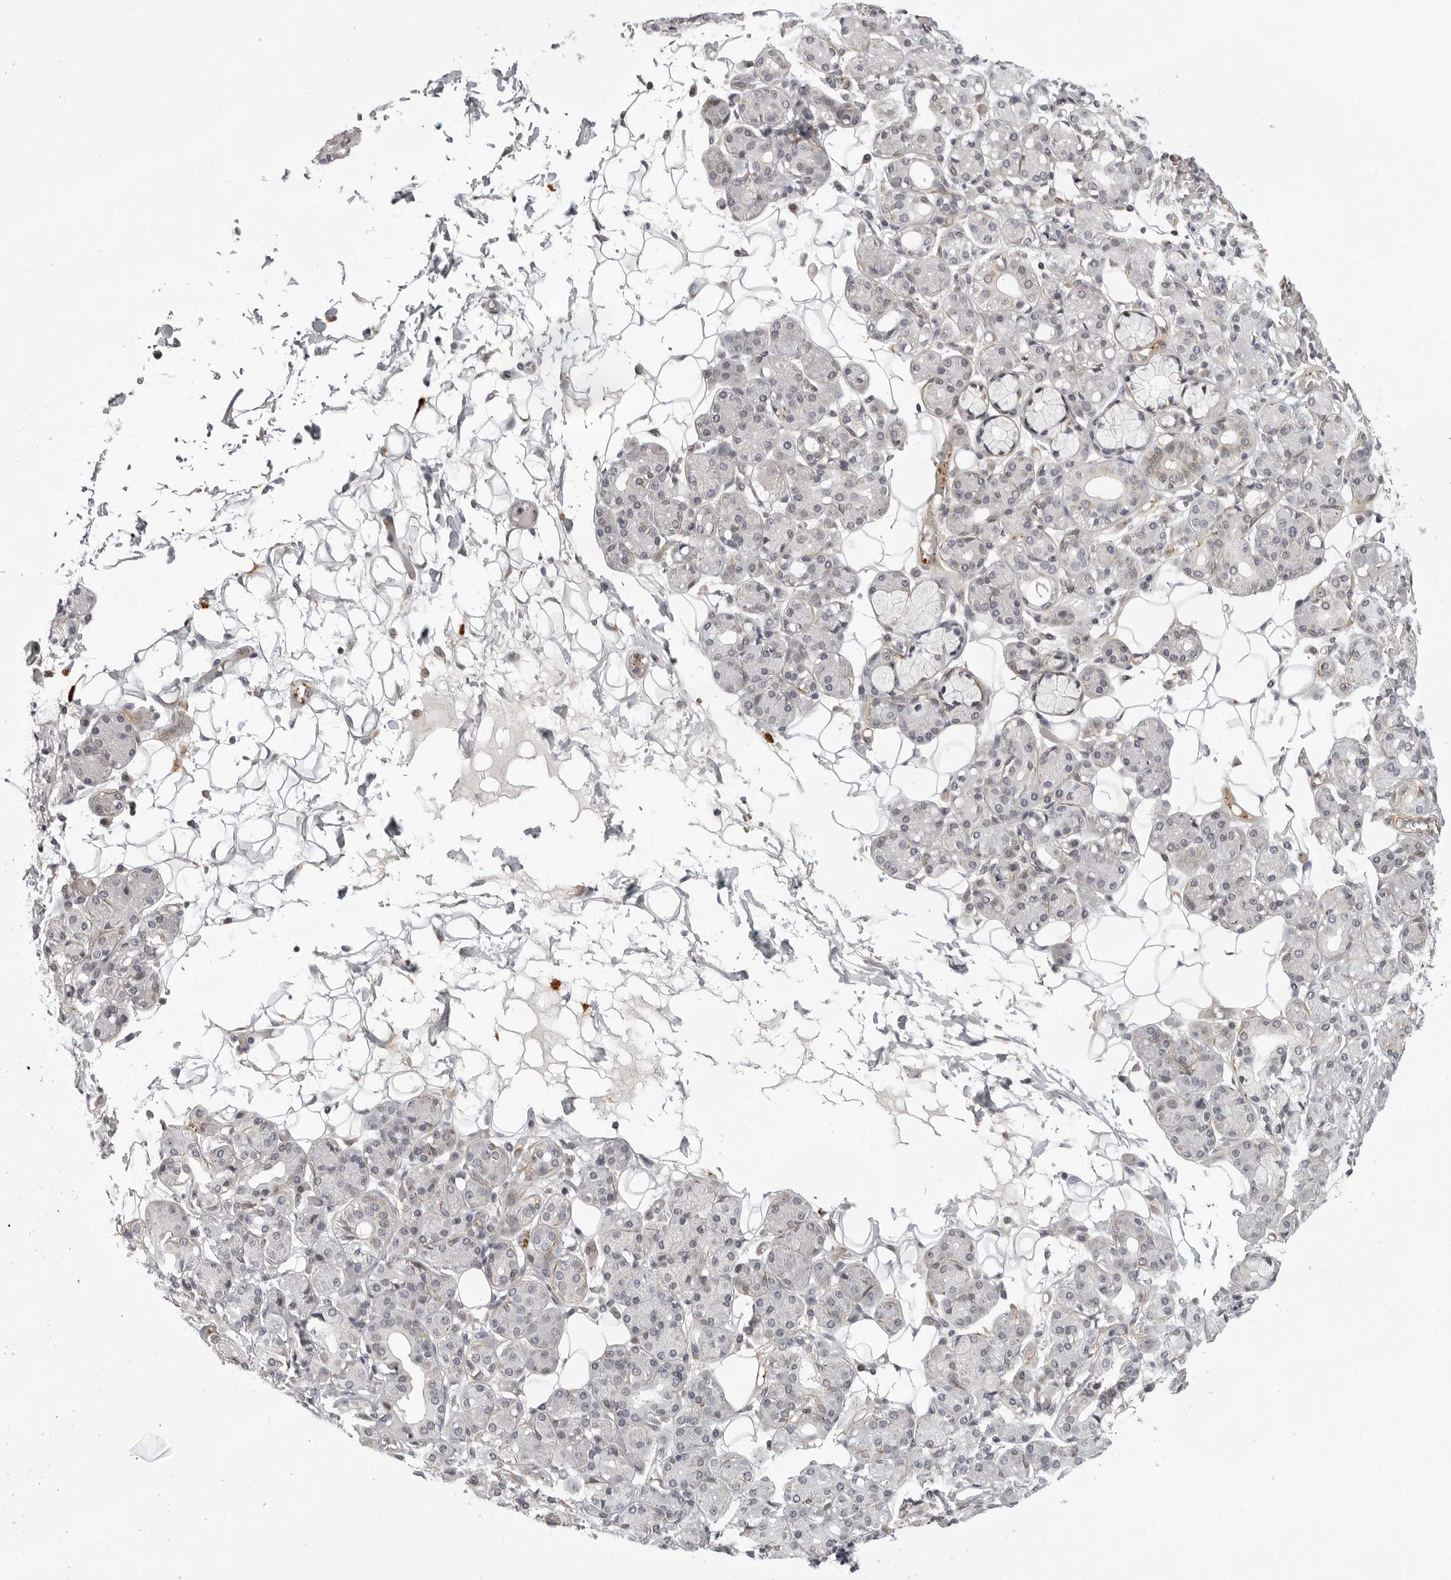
{"staining": {"intensity": "negative", "quantity": "none", "location": "none"}, "tissue": "salivary gland", "cell_type": "Glandular cells", "image_type": "normal", "snomed": [{"axis": "morphology", "description": "Normal tissue, NOS"}, {"axis": "topography", "description": "Salivary gland"}], "caption": "DAB (3,3'-diaminobenzidine) immunohistochemical staining of normal human salivary gland exhibits no significant positivity in glandular cells. (Stains: DAB immunohistochemistry (IHC) with hematoxylin counter stain, Microscopy: brightfield microscopy at high magnification).", "gene": "TUT4", "patient": {"sex": "male", "age": 63}}